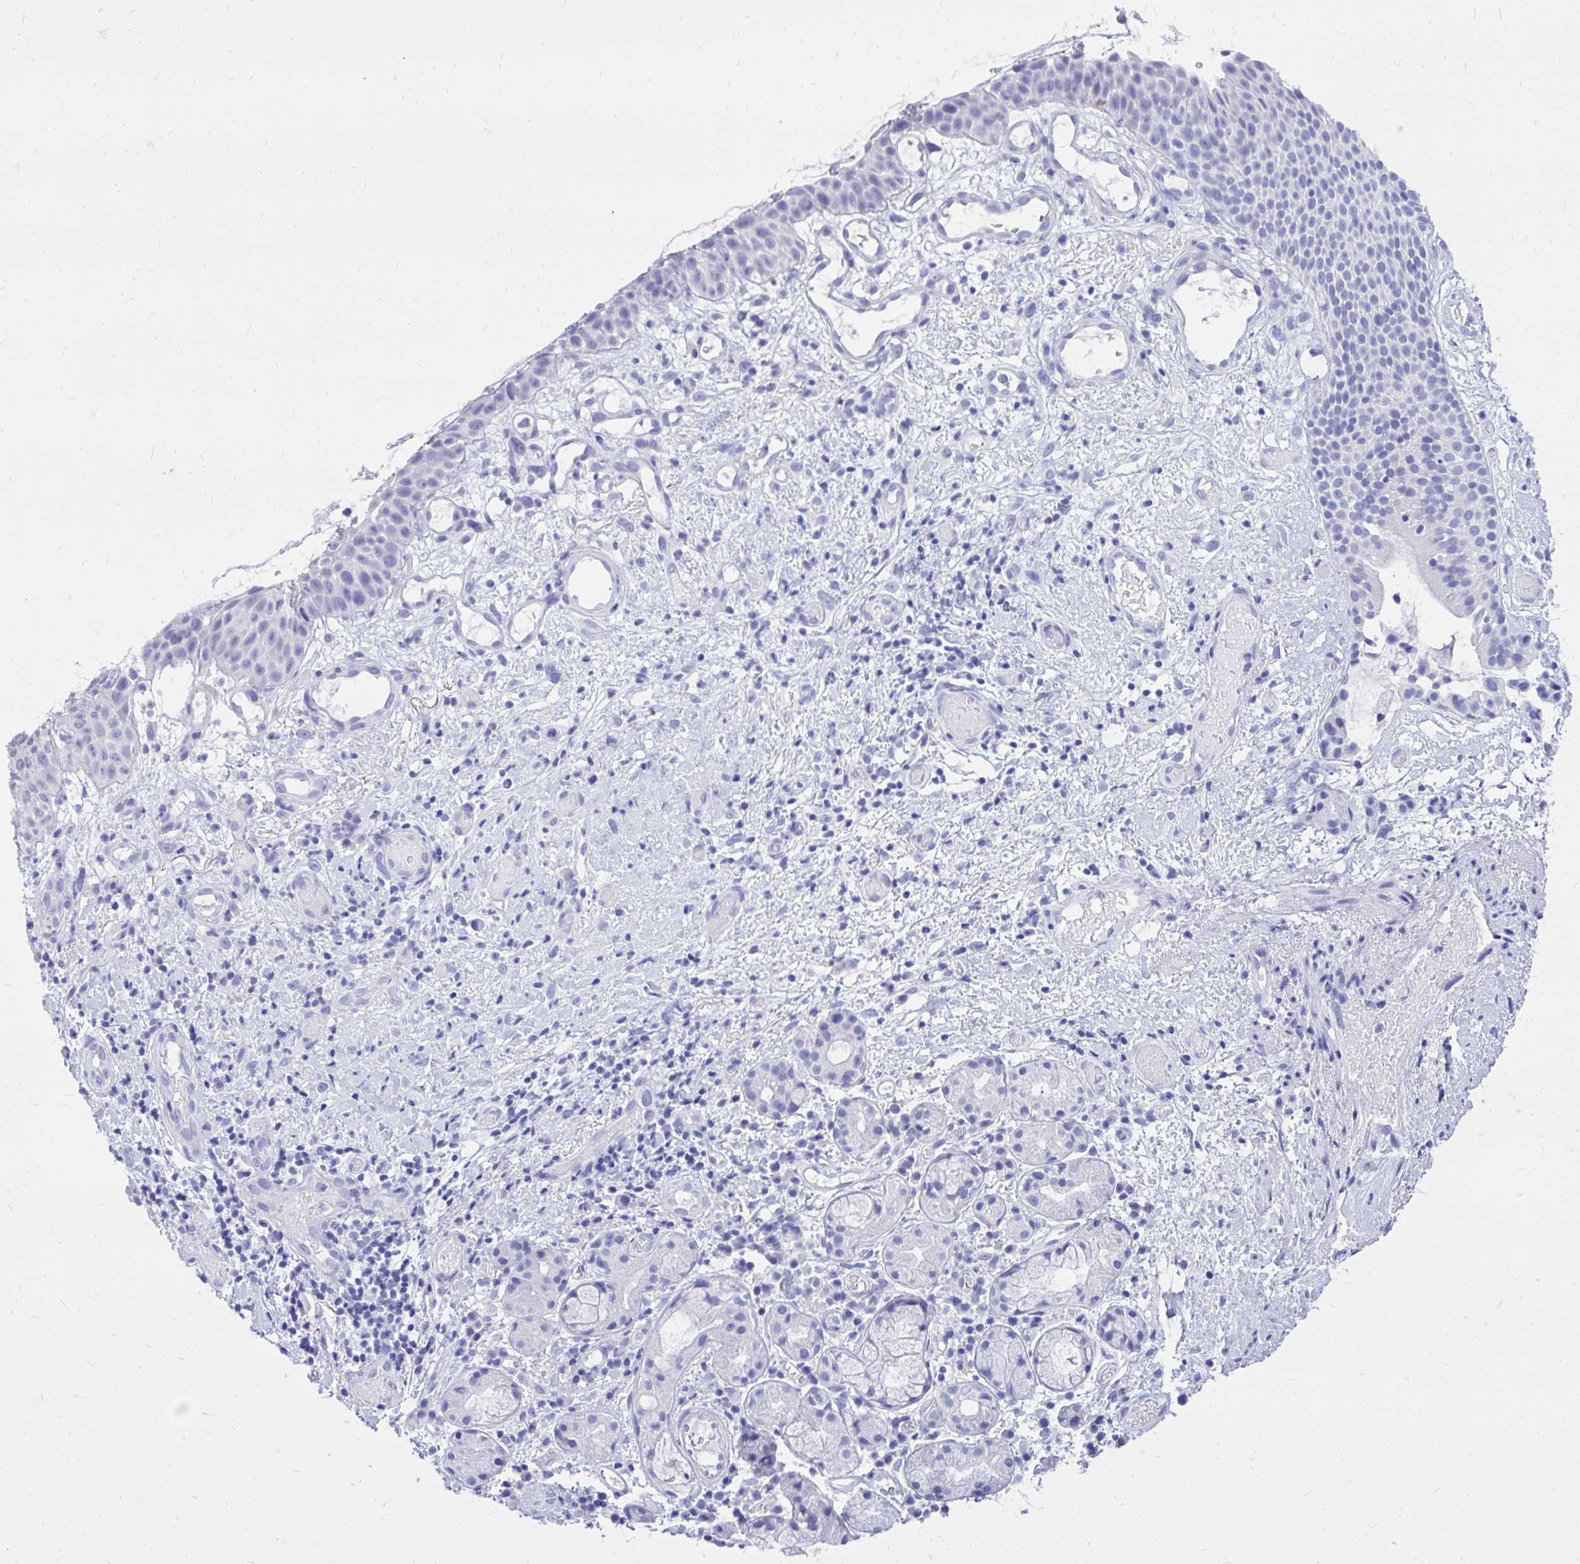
{"staining": {"intensity": "negative", "quantity": "none", "location": "none"}, "tissue": "nasopharynx", "cell_type": "Respiratory epithelial cells", "image_type": "normal", "snomed": [{"axis": "morphology", "description": "Normal tissue, NOS"}, {"axis": "morphology", "description": "Inflammation, NOS"}, {"axis": "topography", "description": "Nasopharynx"}], "caption": "DAB (3,3'-diaminobenzidine) immunohistochemical staining of benign nasopharynx demonstrates no significant positivity in respiratory epithelial cells.", "gene": "MON1A", "patient": {"sex": "male", "age": 54}}